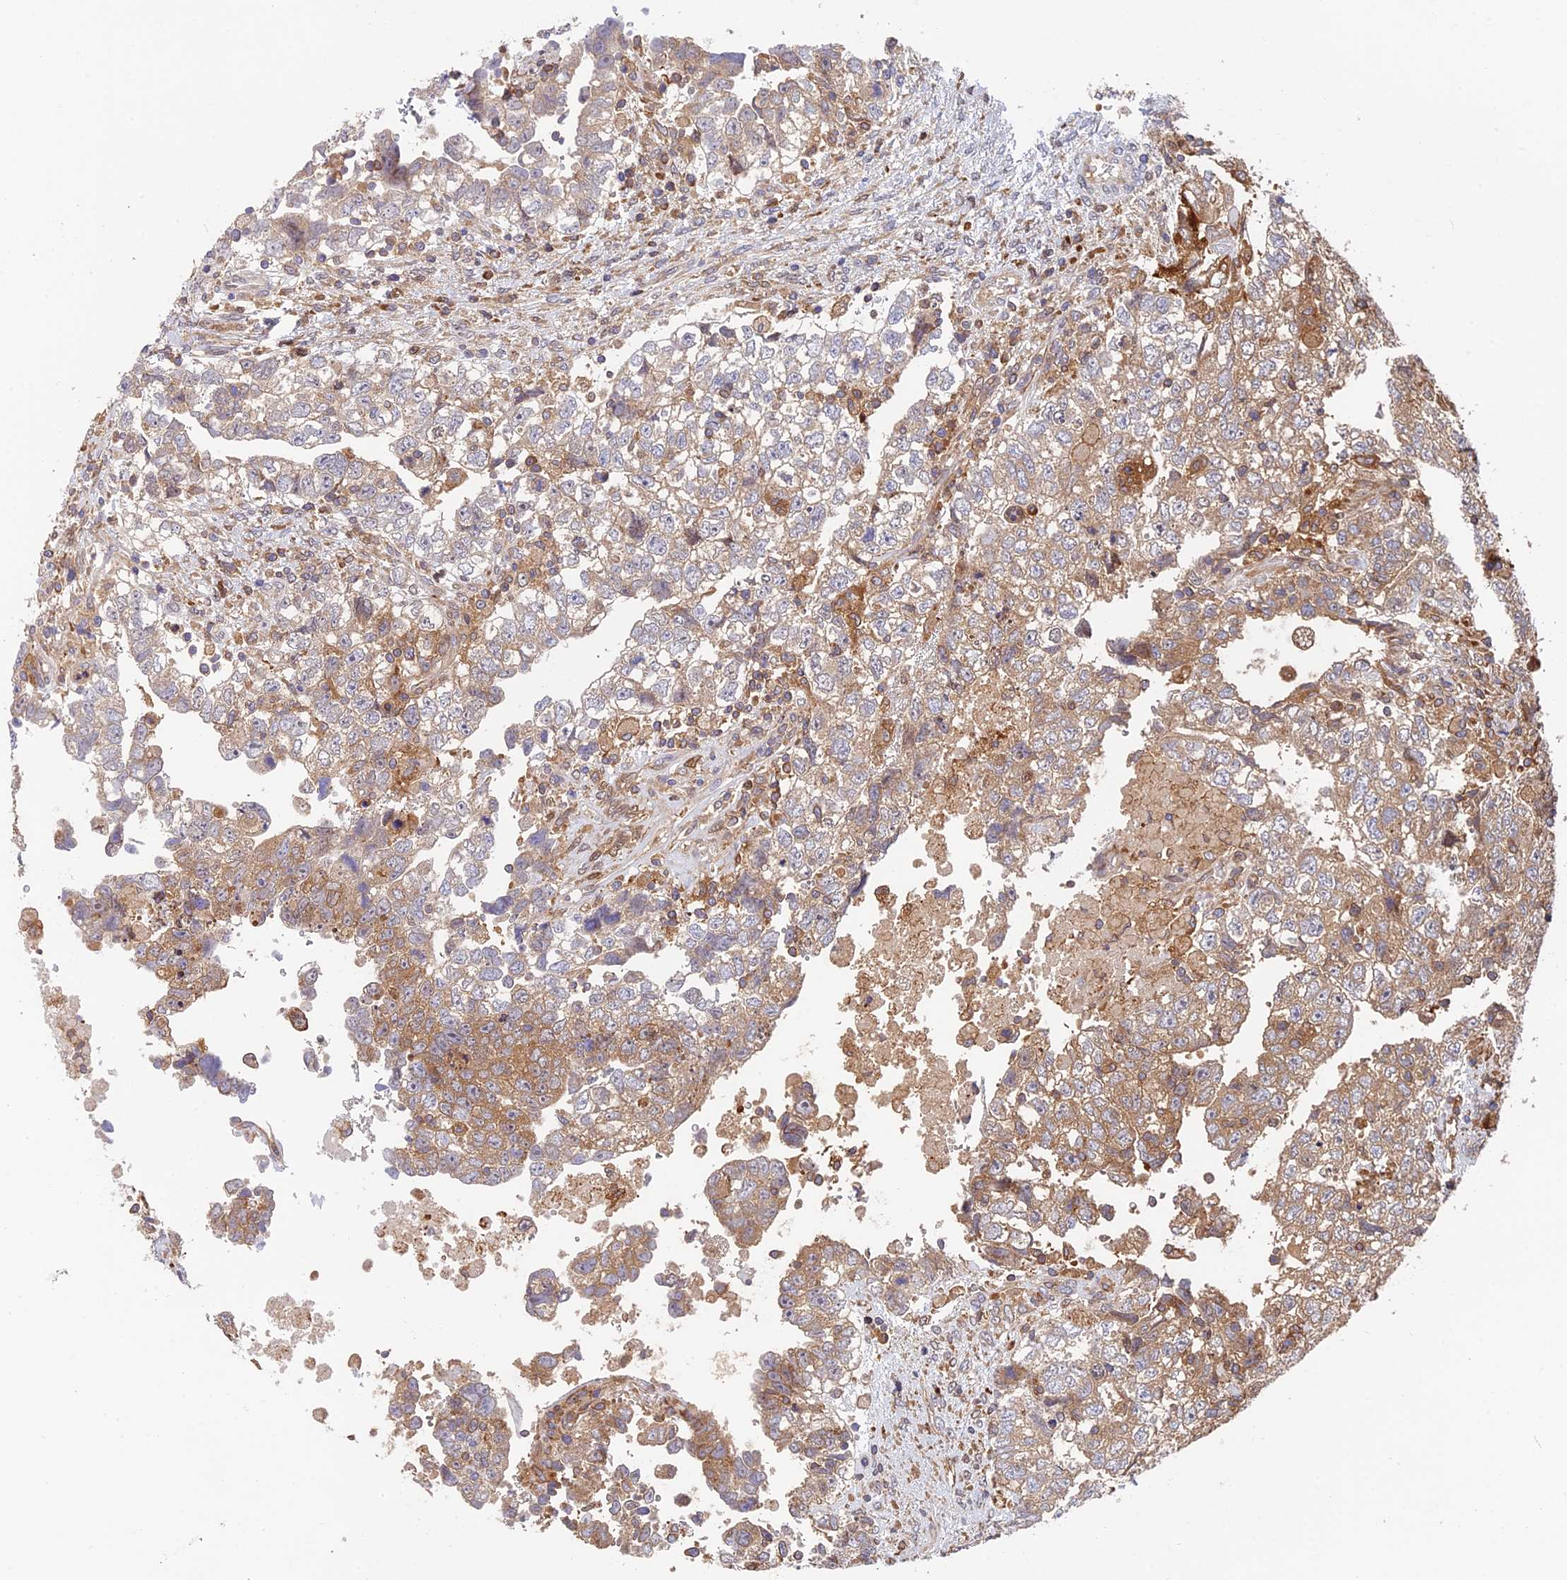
{"staining": {"intensity": "weak", "quantity": "25%-75%", "location": "cytoplasmic/membranous"}, "tissue": "testis cancer", "cell_type": "Tumor cells", "image_type": "cancer", "snomed": [{"axis": "morphology", "description": "Carcinoma, Embryonal, NOS"}, {"axis": "topography", "description": "Testis"}], "caption": "A high-resolution histopathology image shows IHC staining of testis cancer (embryonal carcinoma), which demonstrates weak cytoplasmic/membranous staining in about 25%-75% of tumor cells. The staining was performed using DAB (3,3'-diaminobenzidine), with brown indicating positive protein expression. Nuclei are stained blue with hematoxylin.", "gene": "IPO5", "patient": {"sex": "male", "age": 37}}